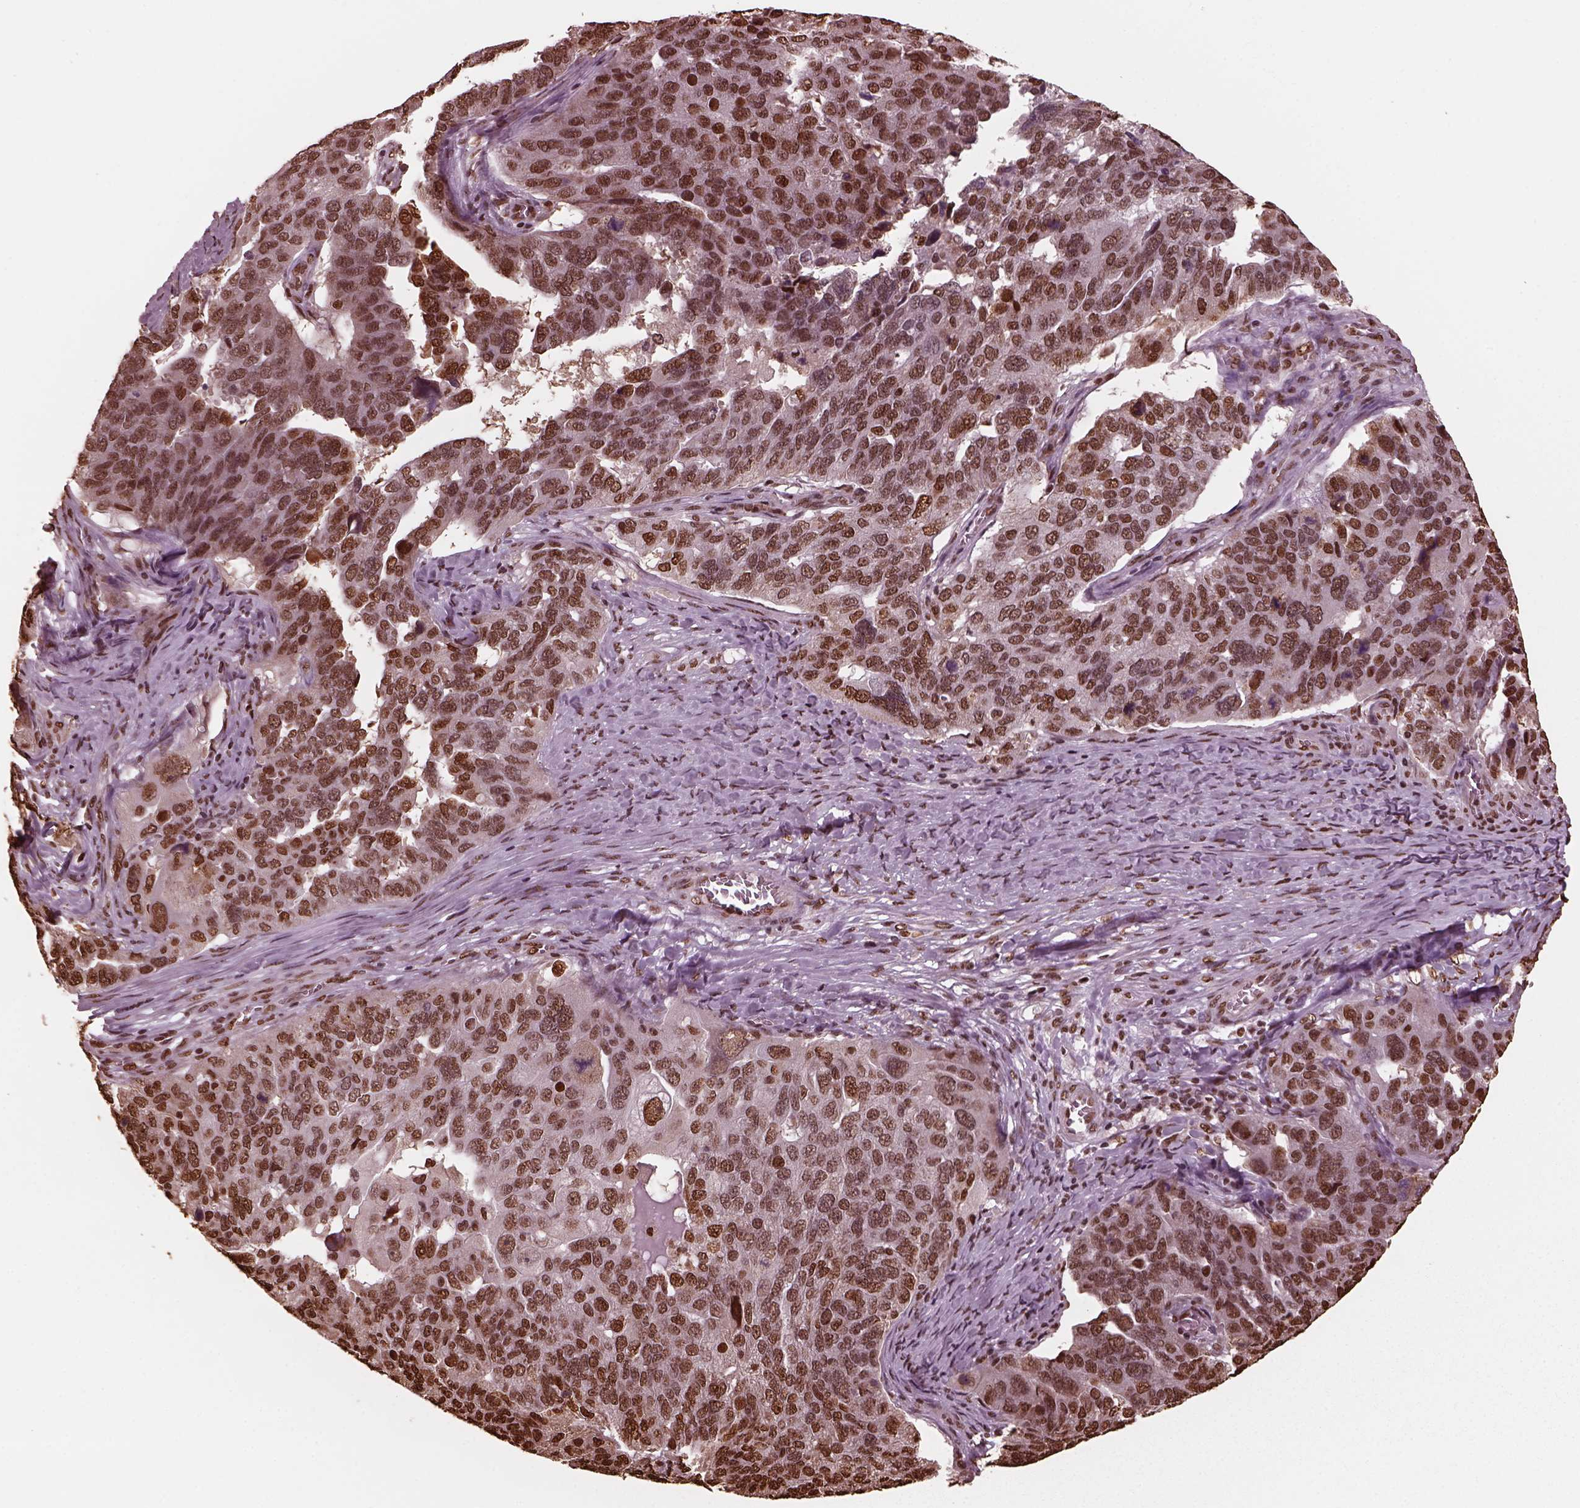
{"staining": {"intensity": "strong", "quantity": ">75%", "location": "nuclear"}, "tissue": "ovarian cancer", "cell_type": "Tumor cells", "image_type": "cancer", "snomed": [{"axis": "morphology", "description": "Carcinoma, endometroid"}, {"axis": "topography", "description": "Soft tissue"}, {"axis": "topography", "description": "Ovary"}], "caption": "DAB (3,3'-diaminobenzidine) immunohistochemical staining of human endometroid carcinoma (ovarian) displays strong nuclear protein staining in about >75% of tumor cells.", "gene": "NSD1", "patient": {"sex": "female", "age": 52}}